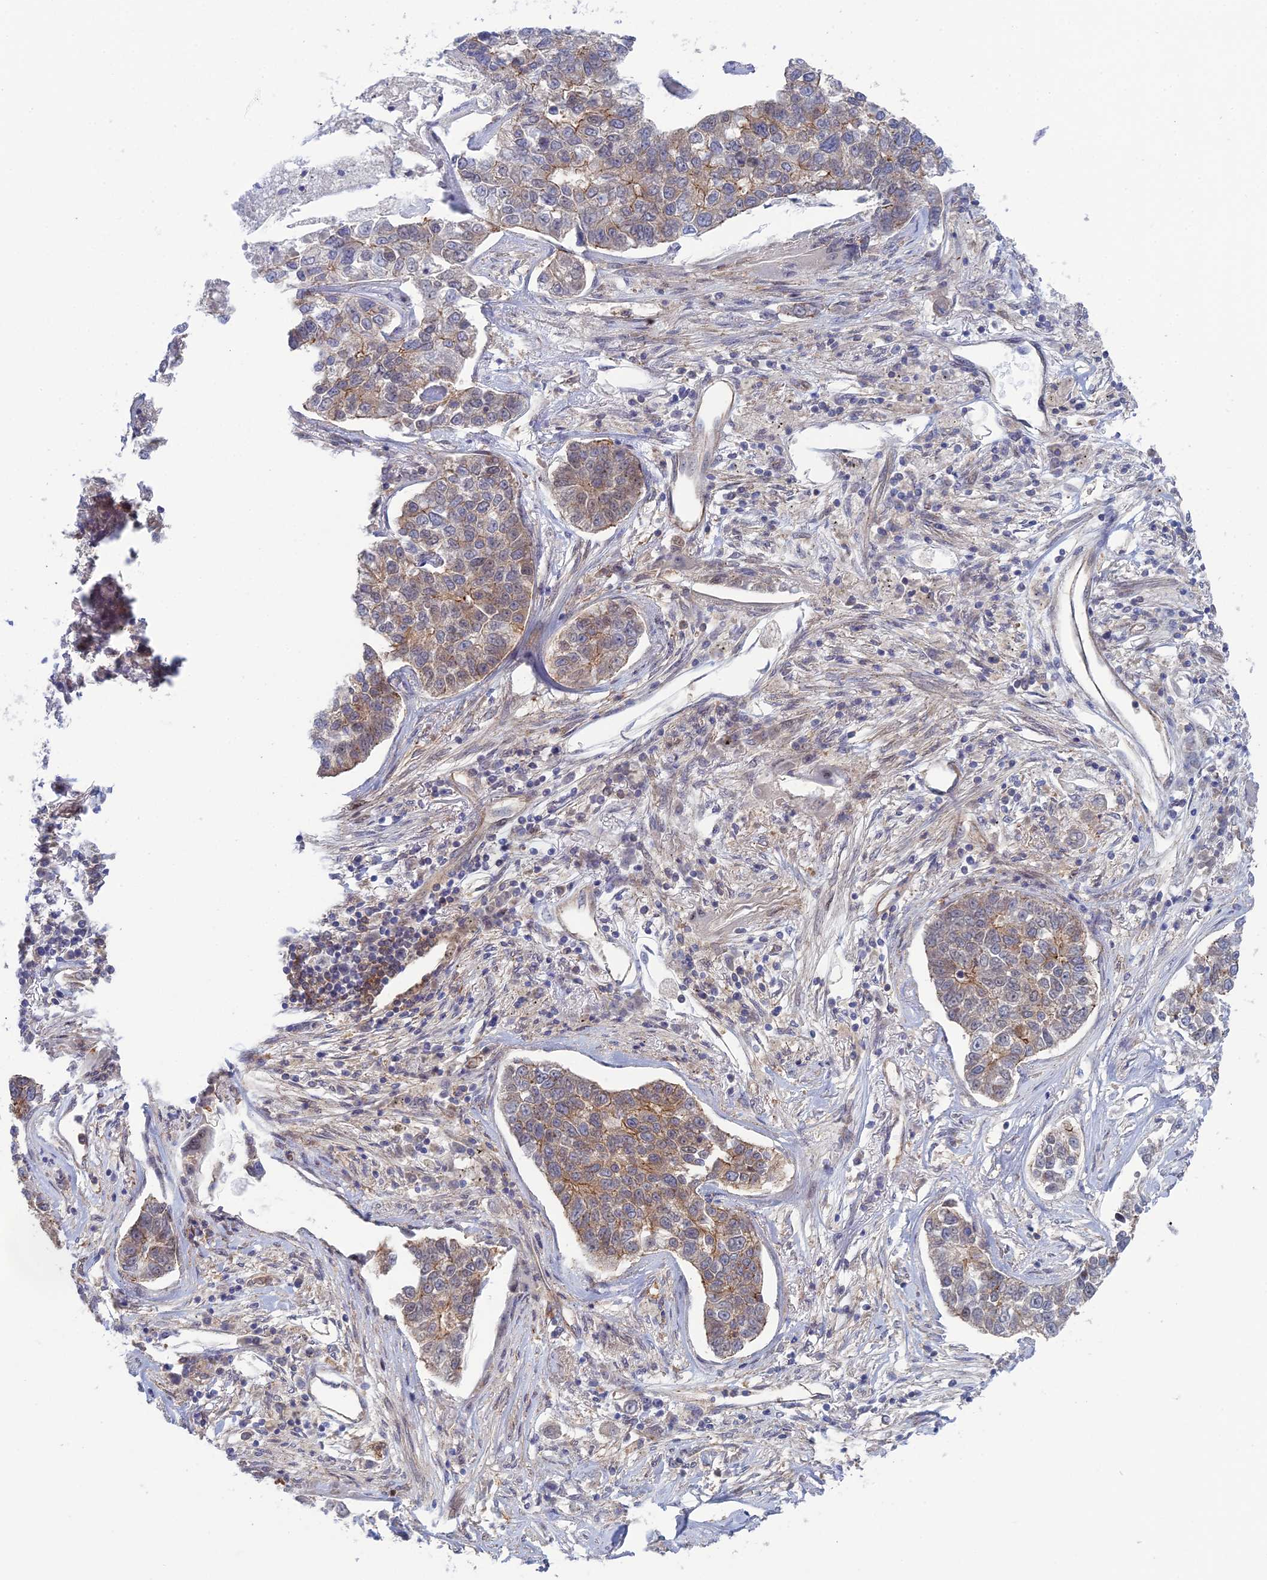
{"staining": {"intensity": "moderate", "quantity": "<25%", "location": "cytoplasmic/membranous"}, "tissue": "lung cancer", "cell_type": "Tumor cells", "image_type": "cancer", "snomed": [{"axis": "morphology", "description": "Adenocarcinoma, NOS"}, {"axis": "topography", "description": "Lung"}], "caption": "Lung adenocarcinoma tissue shows moderate cytoplasmic/membranous expression in about <25% of tumor cells", "gene": "ABHD1", "patient": {"sex": "male", "age": 49}}